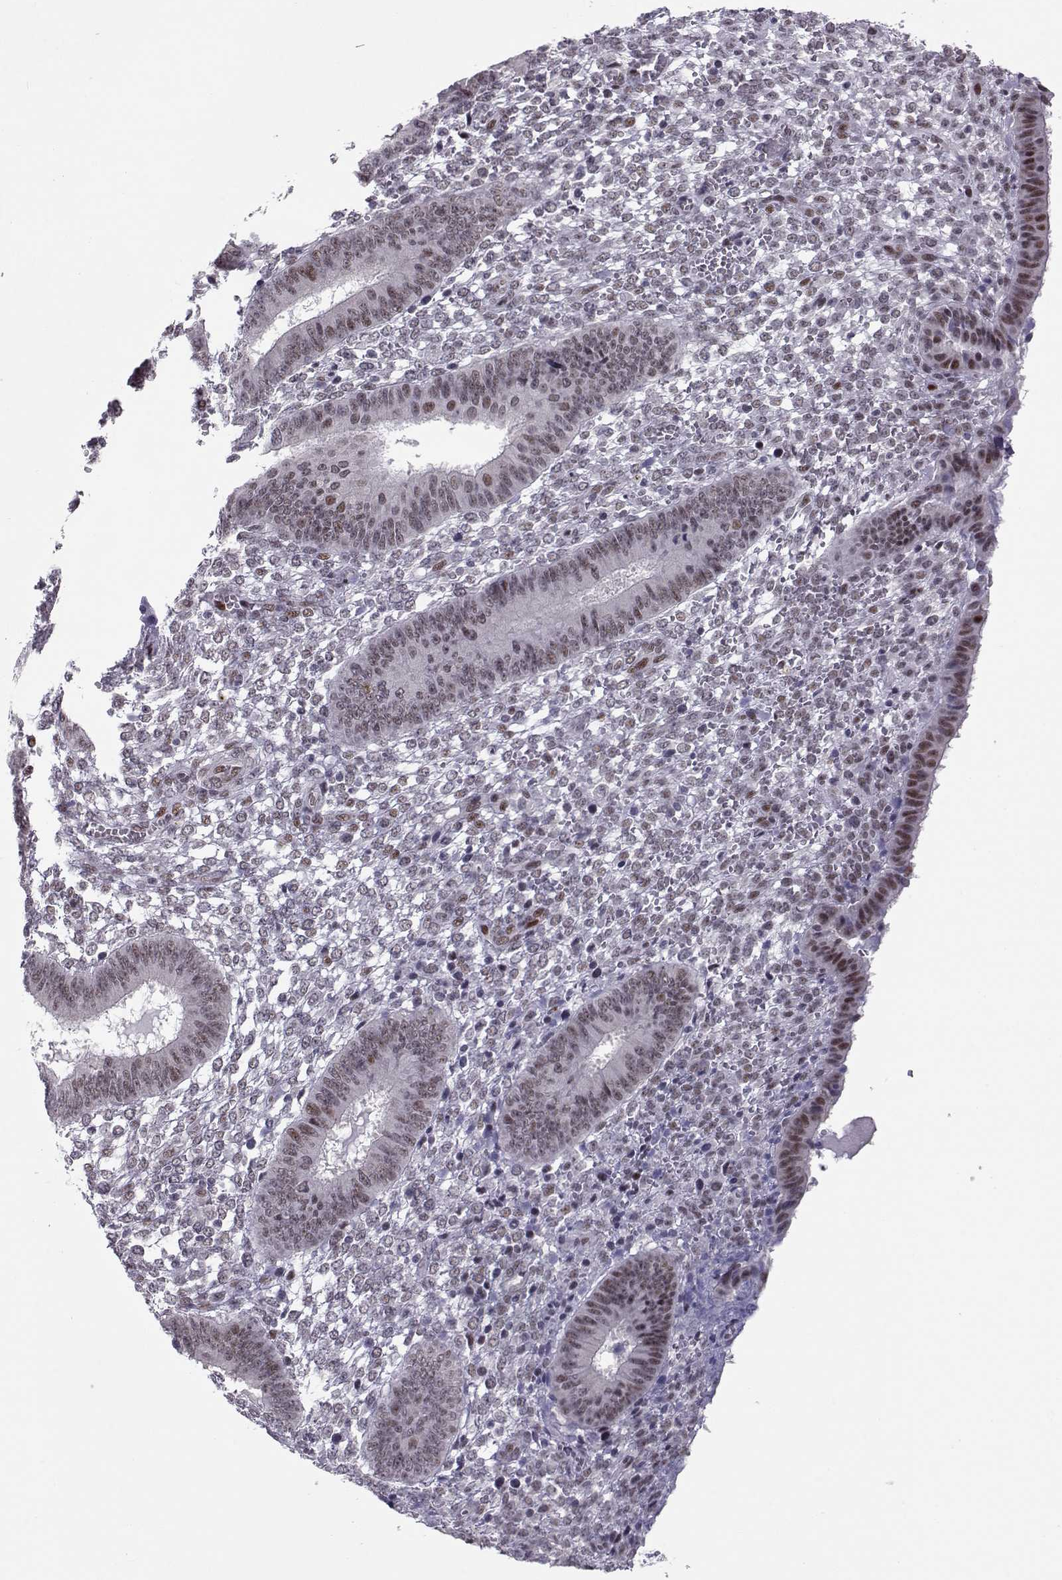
{"staining": {"intensity": "weak", "quantity": "<25%", "location": "nuclear"}, "tissue": "endometrium", "cell_type": "Cells in endometrial stroma", "image_type": "normal", "snomed": [{"axis": "morphology", "description": "Normal tissue, NOS"}, {"axis": "topography", "description": "Endometrium"}], "caption": "Immunohistochemical staining of unremarkable endometrium reveals no significant staining in cells in endometrial stroma.", "gene": "SIX6", "patient": {"sex": "female", "age": 42}}